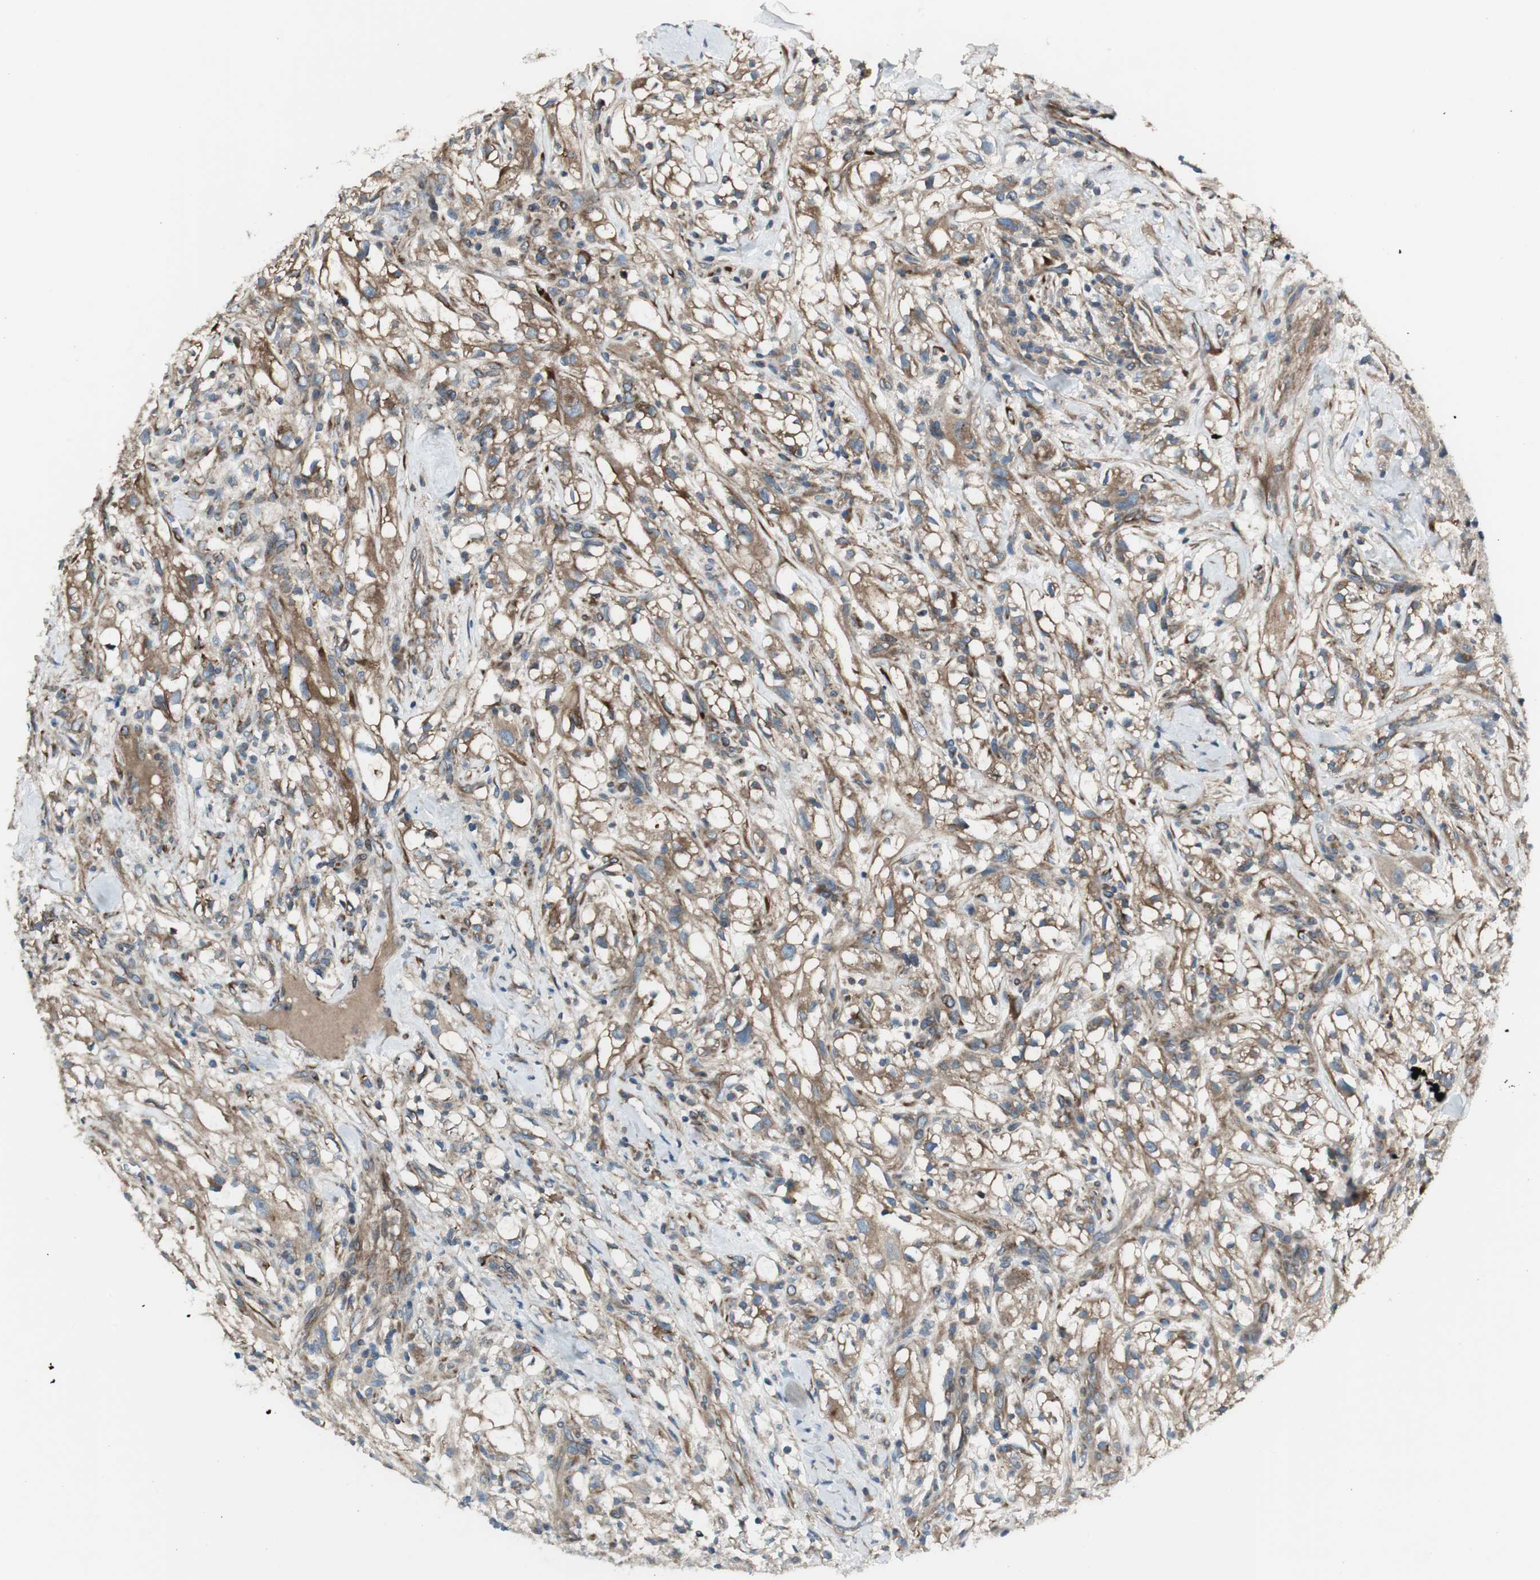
{"staining": {"intensity": "moderate", "quantity": ">75%", "location": "cytoplasmic/membranous"}, "tissue": "renal cancer", "cell_type": "Tumor cells", "image_type": "cancer", "snomed": [{"axis": "morphology", "description": "Adenocarcinoma, NOS"}, {"axis": "topography", "description": "Kidney"}], "caption": "Immunohistochemical staining of human renal adenocarcinoma shows moderate cytoplasmic/membranous protein staining in about >75% of tumor cells.", "gene": "PRKG1", "patient": {"sex": "female", "age": 60}}